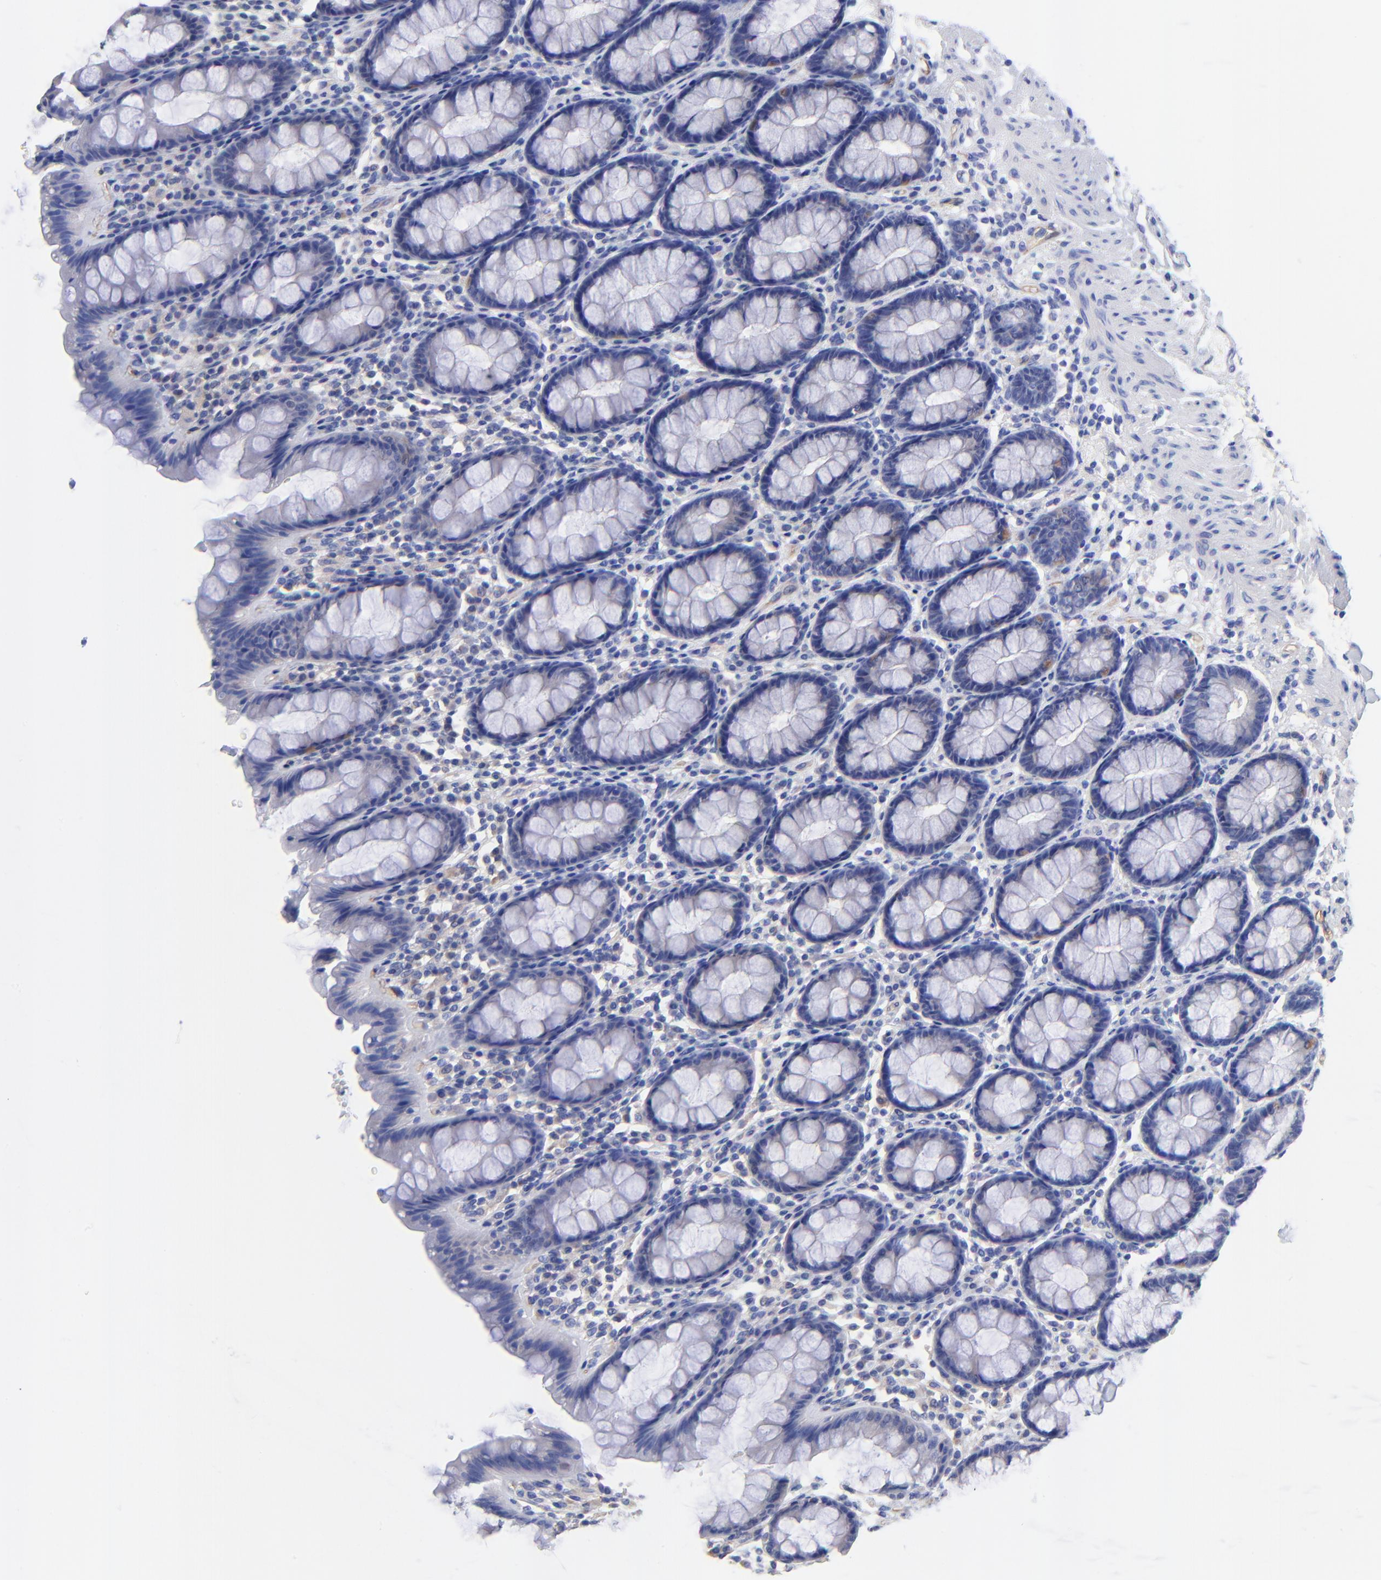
{"staining": {"intensity": "negative", "quantity": "none", "location": "none"}, "tissue": "rectum", "cell_type": "Glandular cells", "image_type": "normal", "snomed": [{"axis": "morphology", "description": "Normal tissue, NOS"}, {"axis": "topography", "description": "Rectum"}], "caption": "High magnification brightfield microscopy of unremarkable rectum stained with DAB (3,3'-diaminobenzidine) (brown) and counterstained with hematoxylin (blue): glandular cells show no significant positivity. (DAB (3,3'-diaminobenzidine) IHC visualized using brightfield microscopy, high magnification).", "gene": "SLC44A2", "patient": {"sex": "male", "age": 92}}